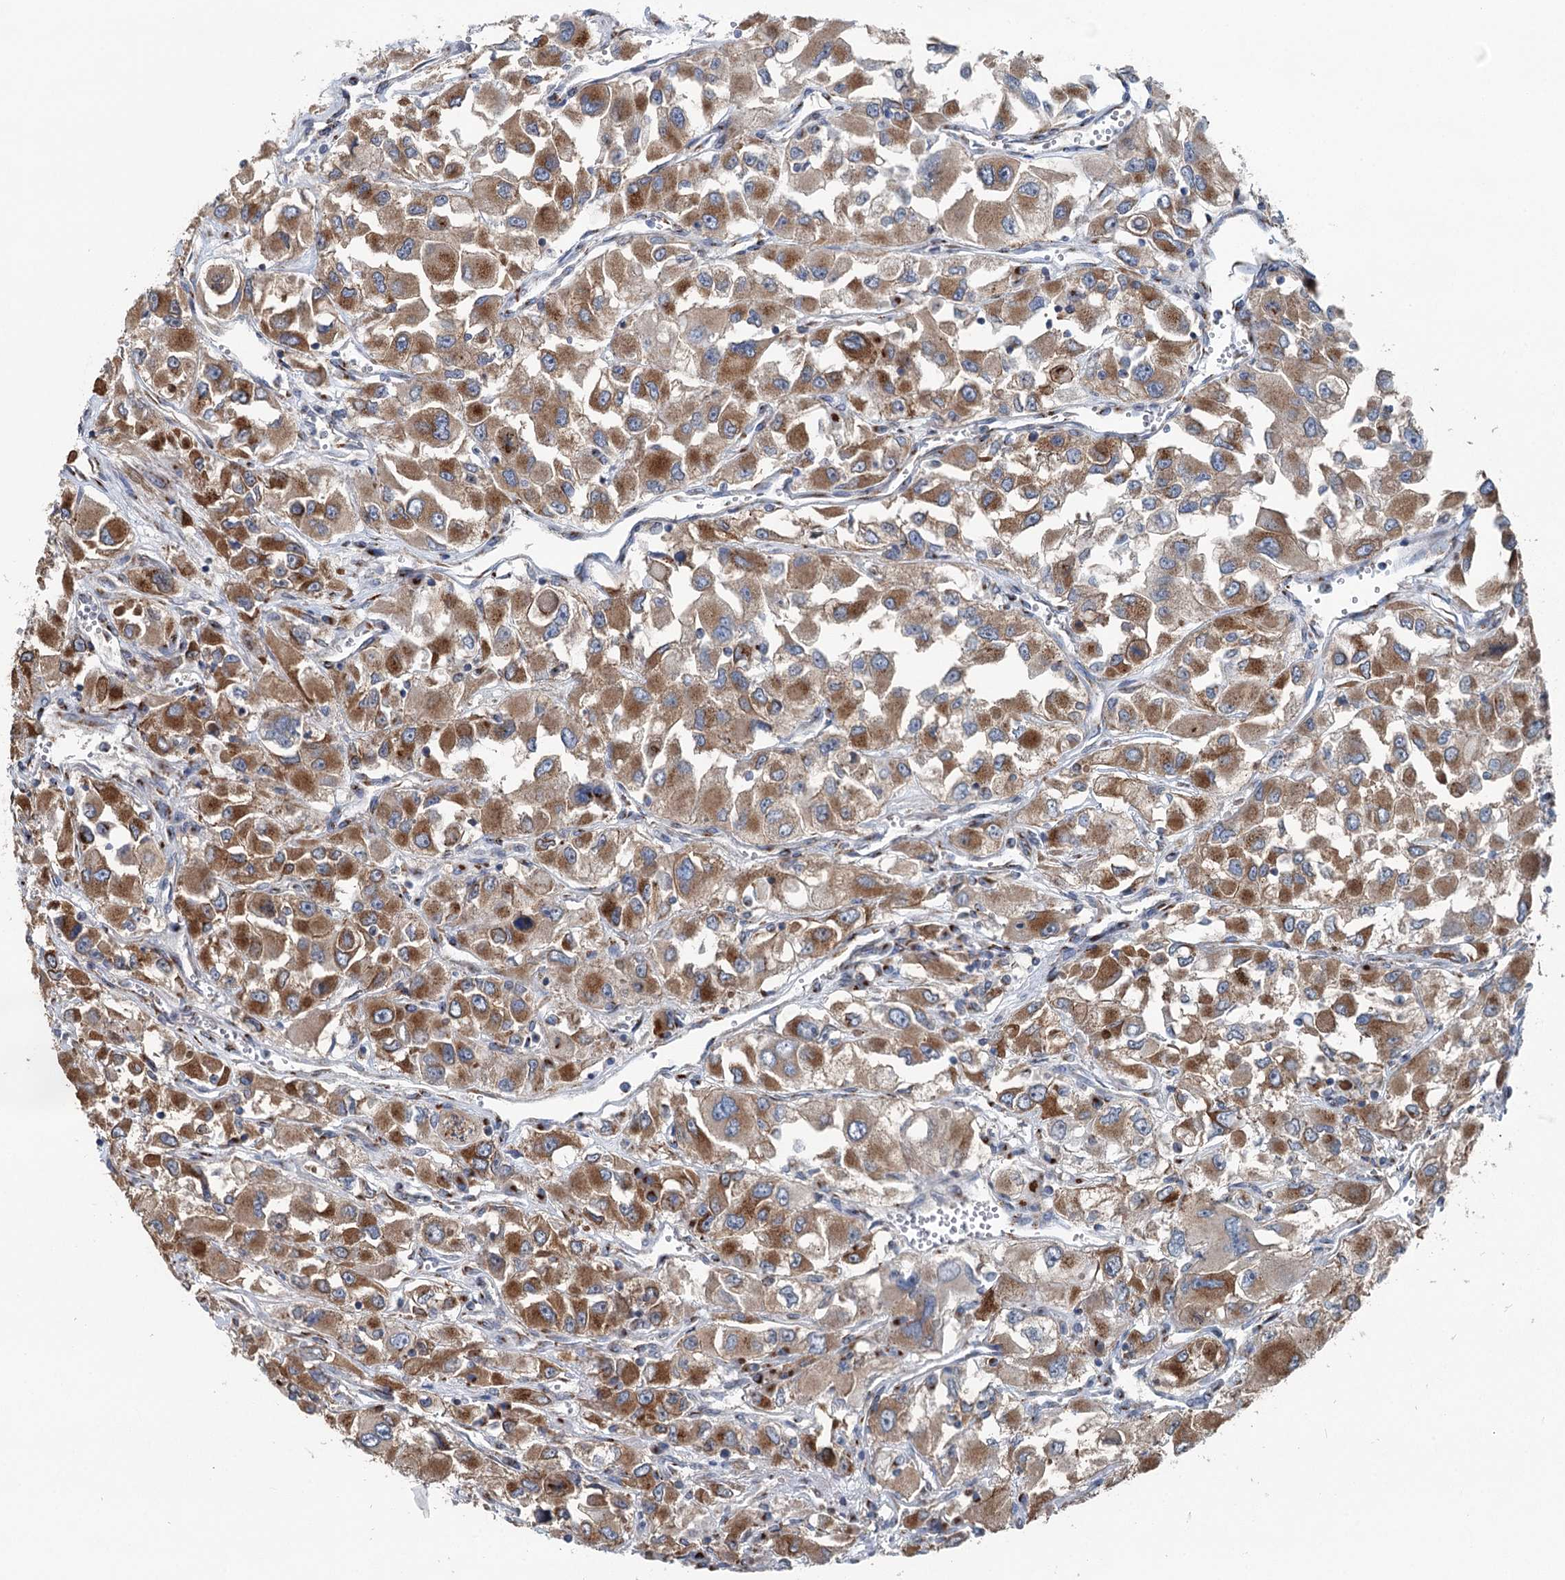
{"staining": {"intensity": "moderate", "quantity": ">75%", "location": "cytoplasmic/membranous"}, "tissue": "renal cancer", "cell_type": "Tumor cells", "image_type": "cancer", "snomed": [{"axis": "morphology", "description": "Adenocarcinoma, NOS"}, {"axis": "topography", "description": "Kidney"}], "caption": "IHC staining of renal cancer, which demonstrates medium levels of moderate cytoplasmic/membranous expression in about >75% of tumor cells indicating moderate cytoplasmic/membranous protein staining. The staining was performed using DAB (3,3'-diaminobenzidine) (brown) for protein detection and nuclei were counterstained in hematoxylin (blue).", "gene": "ITIH5", "patient": {"sex": "female", "age": 52}}